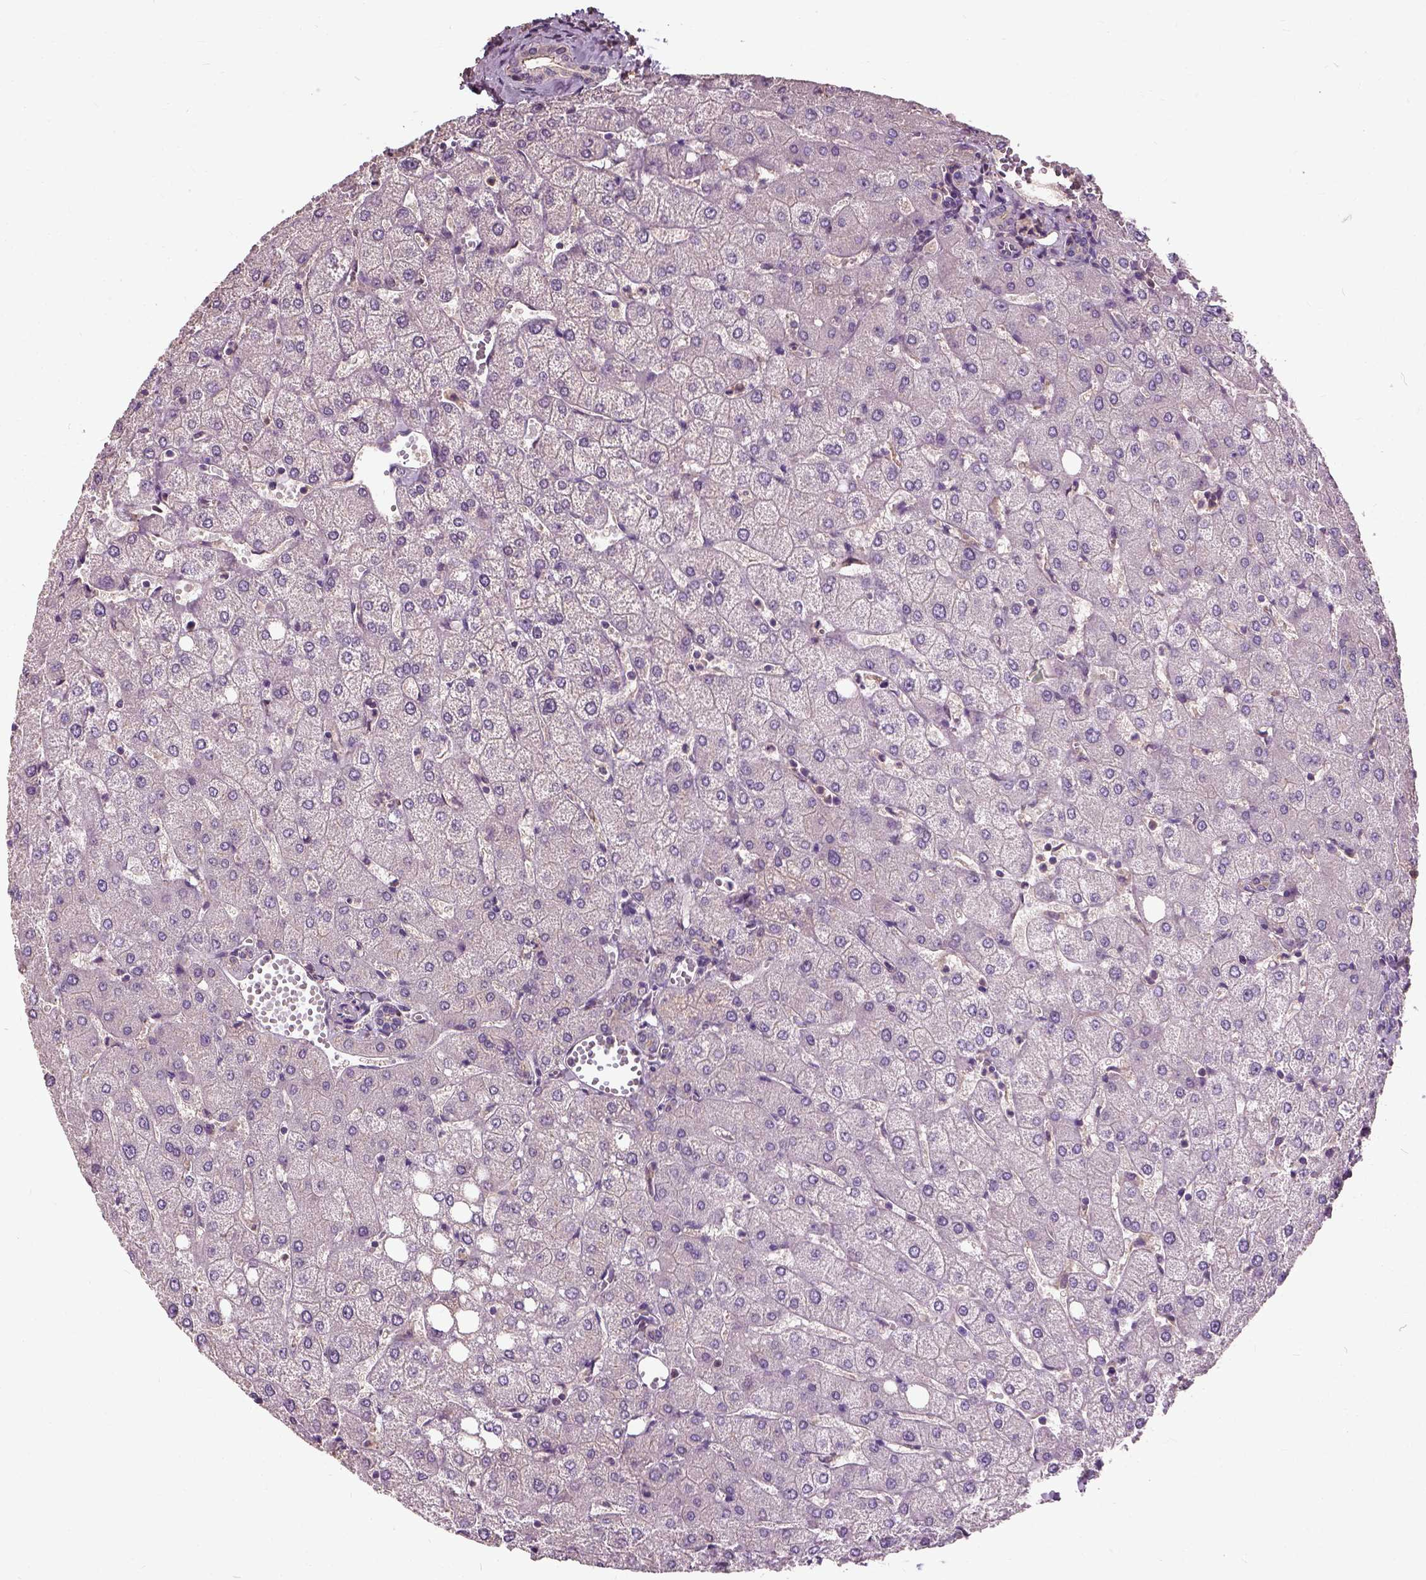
{"staining": {"intensity": "negative", "quantity": "none", "location": "none"}, "tissue": "liver", "cell_type": "Cholangiocytes", "image_type": "normal", "snomed": [{"axis": "morphology", "description": "Normal tissue, NOS"}, {"axis": "topography", "description": "Liver"}], "caption": "Immunohistochemistry (IHC) of unremarkable human liver exhibits no expression in cholangiocytes. (DAB IHC, high magnification).", "gene": "PEA15", "patient": {"sex": "female", "age": 54}}